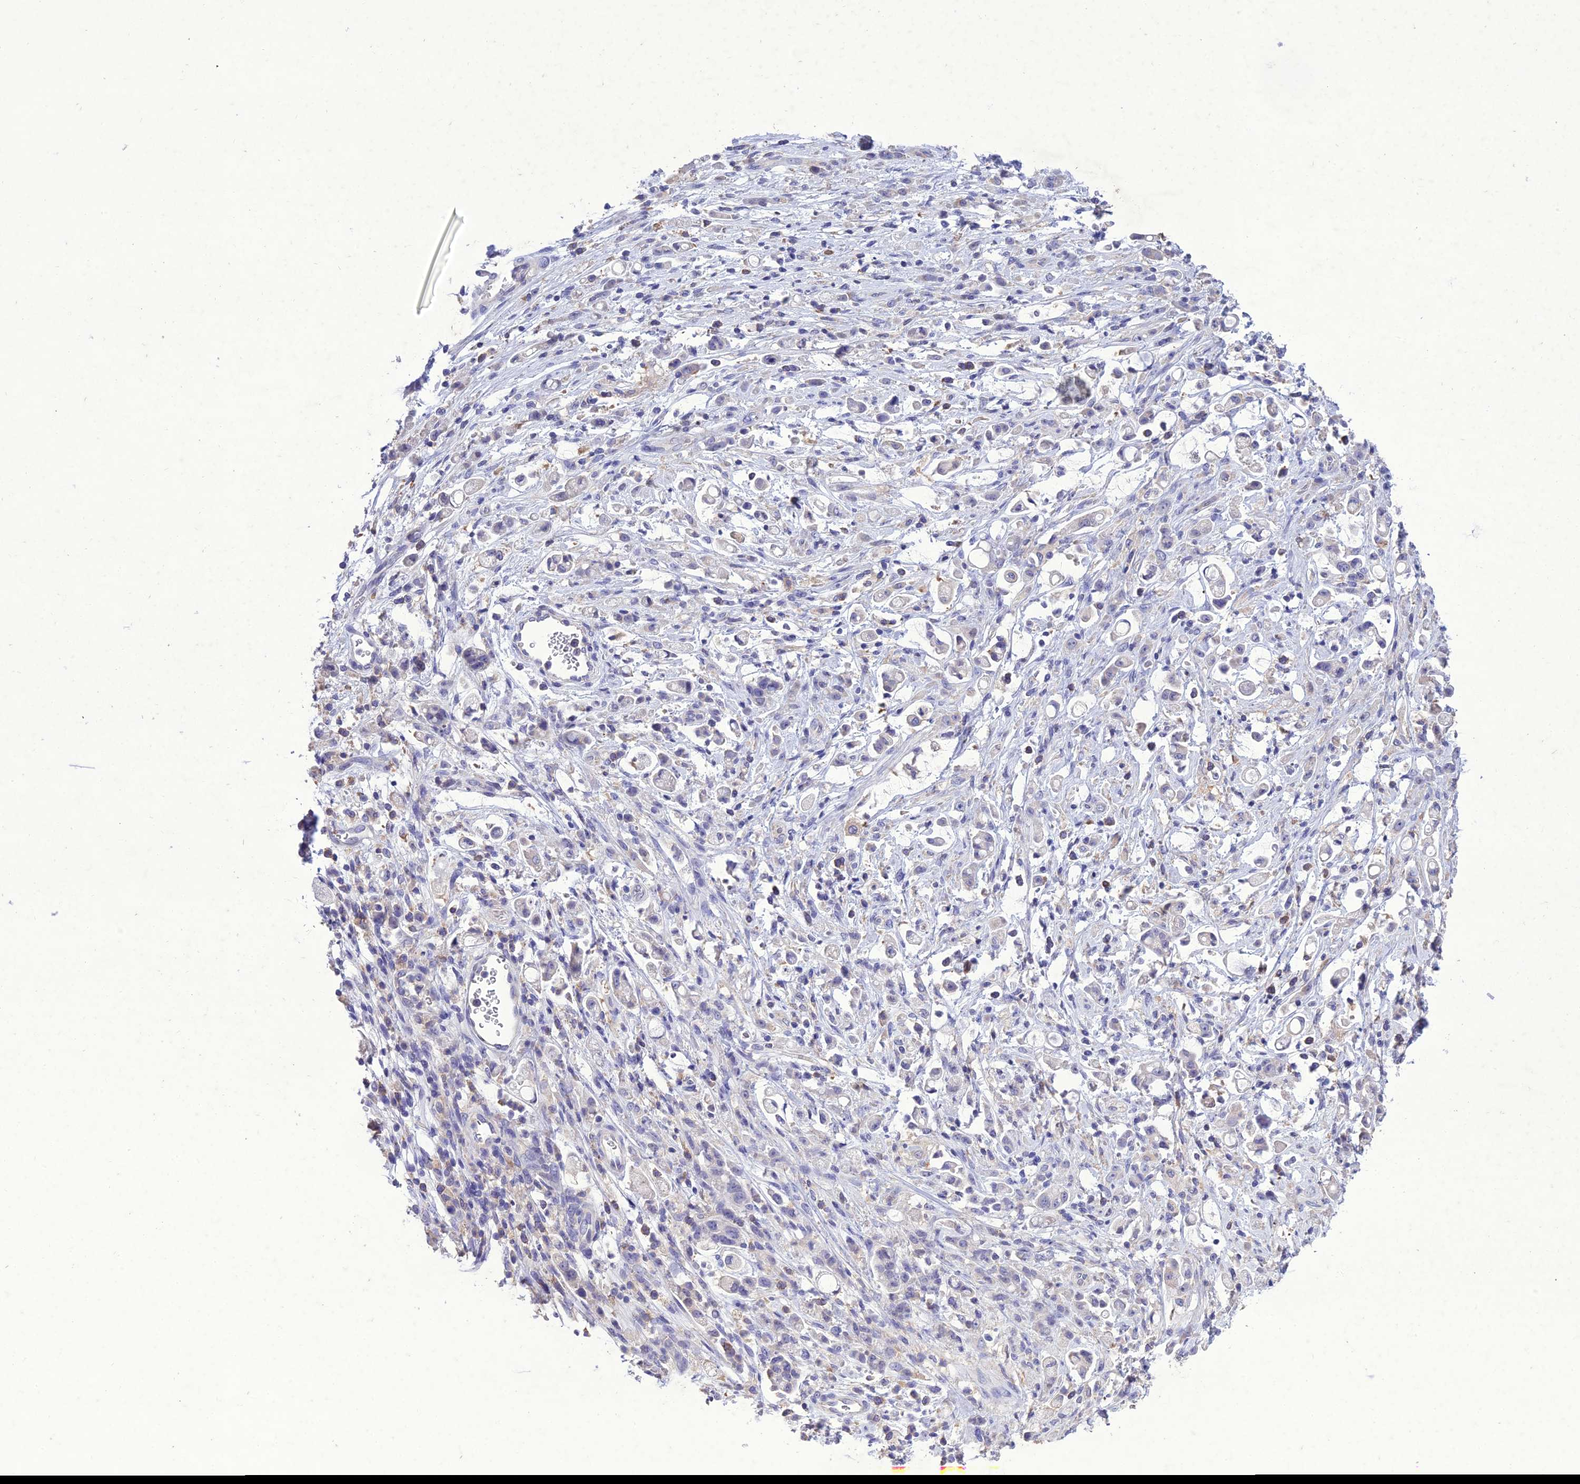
{"staining": {"intensity": "negative", "quantity": "none", "location": "none"}, "tissue": "stomach cancer", "cell_type": "Tumor cells", "image_type": "cancer", "snomed": [{"axis": "morphology", "description": "Adenocarcinoma, NOS"}, {"axis": "topography", "description": "Stomach"}], "caption": "Immunohistochemistry (IHC) photomicrograph of neoplastic tissue: human stomach adenocarcinoma stained with DAB exhibits no significant protein positivity in tumor cells.", "gene": "SNX24", "patient": {"sex": "female", "age": 60}}